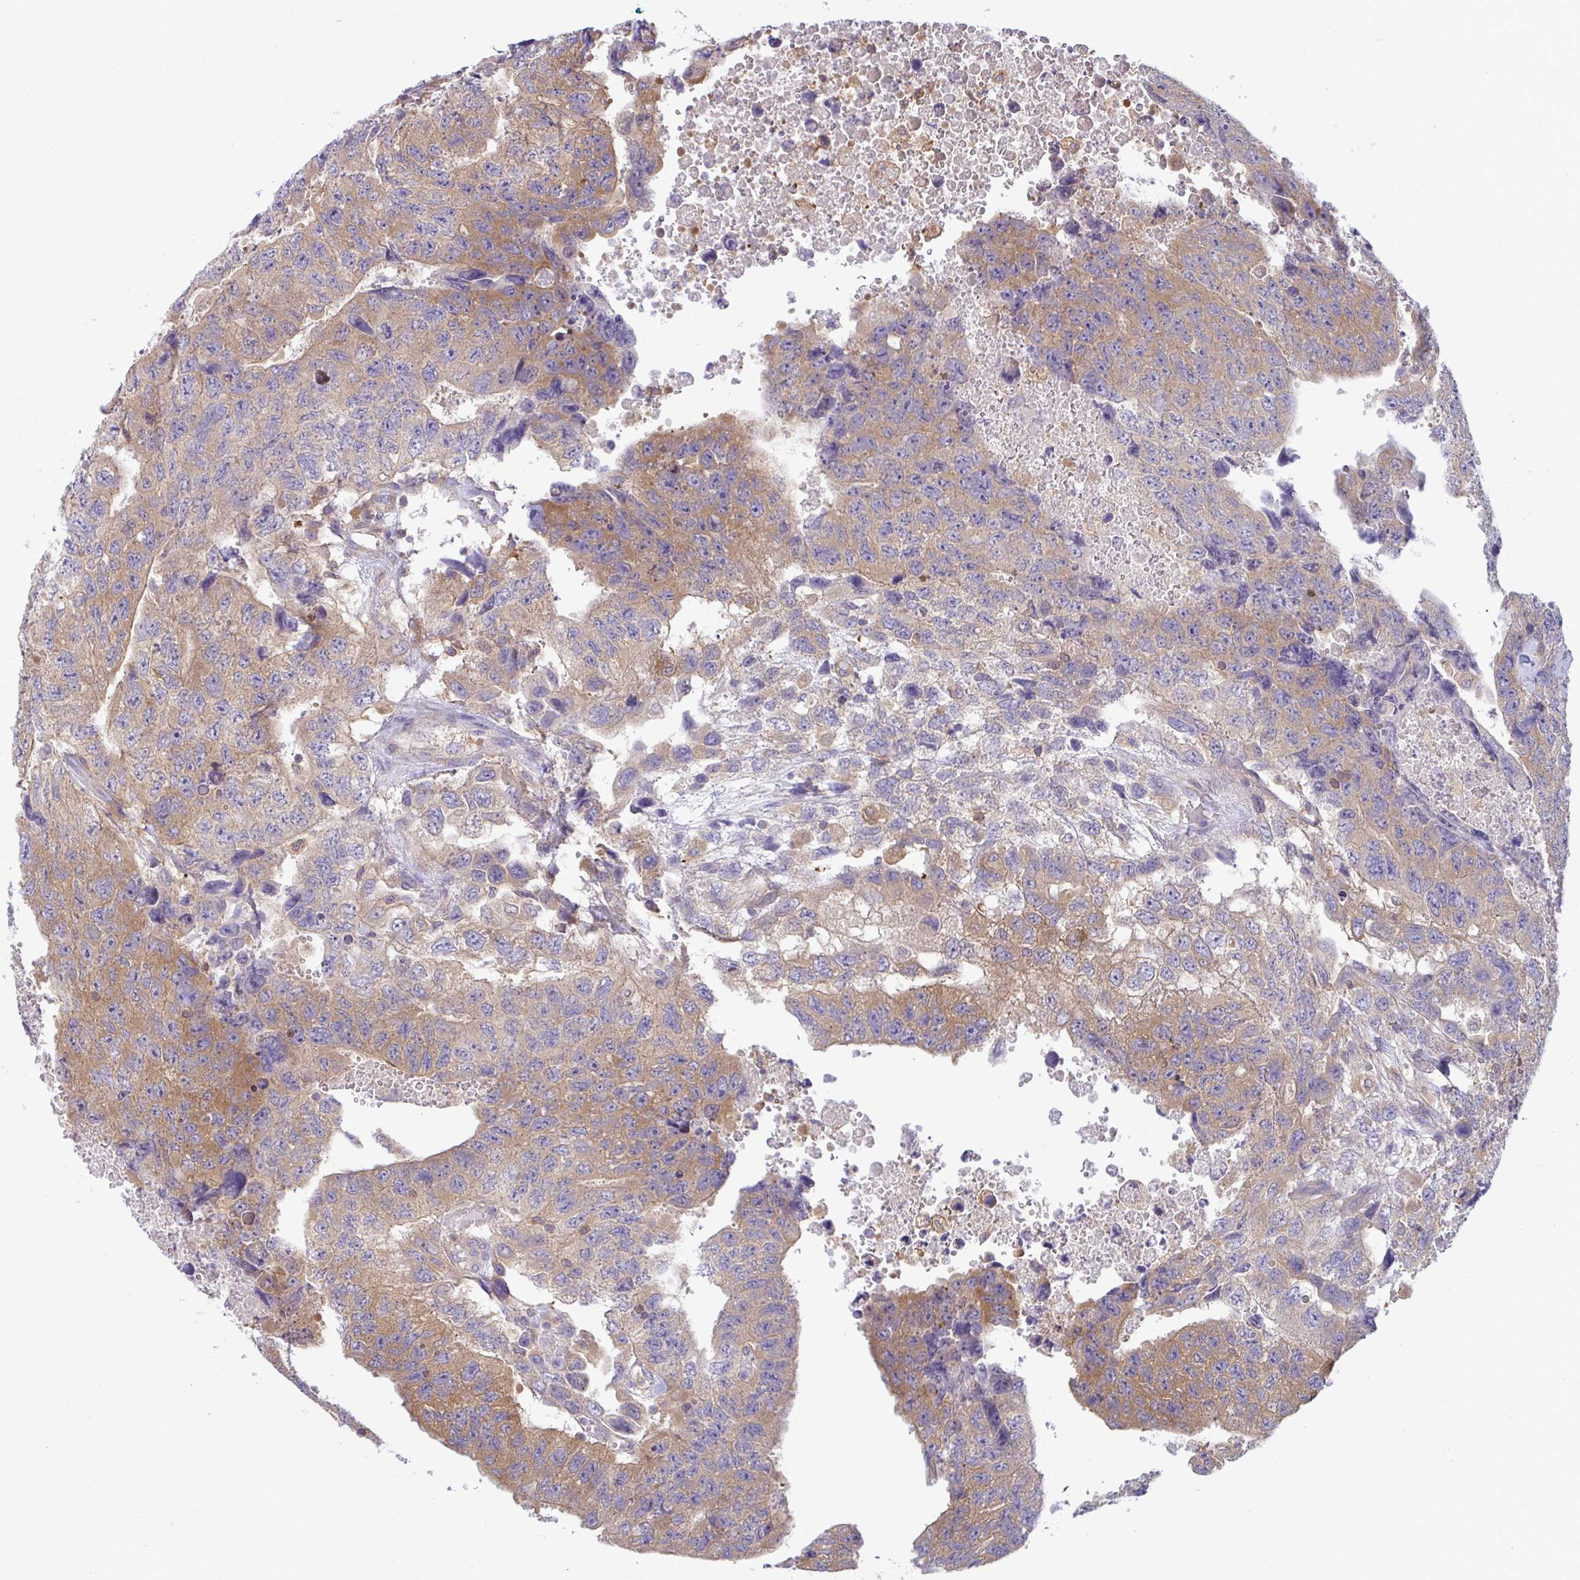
{"staining": {"intensity": "moderate", "quantity": "25%-75%", "location": "cytoplasmic/membranous"}, "tissue": "testis cancer", "cell_type": "Tumor cells", "image_type": "cancer", "snomed": [{"axis": "morphology", "description": "Carcinoma, Embryonal, NOS"}, {"axis": "topography", "description": "Testis"}], "caption": "Immunohistochemistry (IHC) of human embryonal carcinoma (testis) demonstrates medium levels of moderate cytoplasmic/membranous positivity in approximately 25%-75% of tumor cells.", "gene": "SLC30A6", "patient": {"sex": "male", "age": 24}}